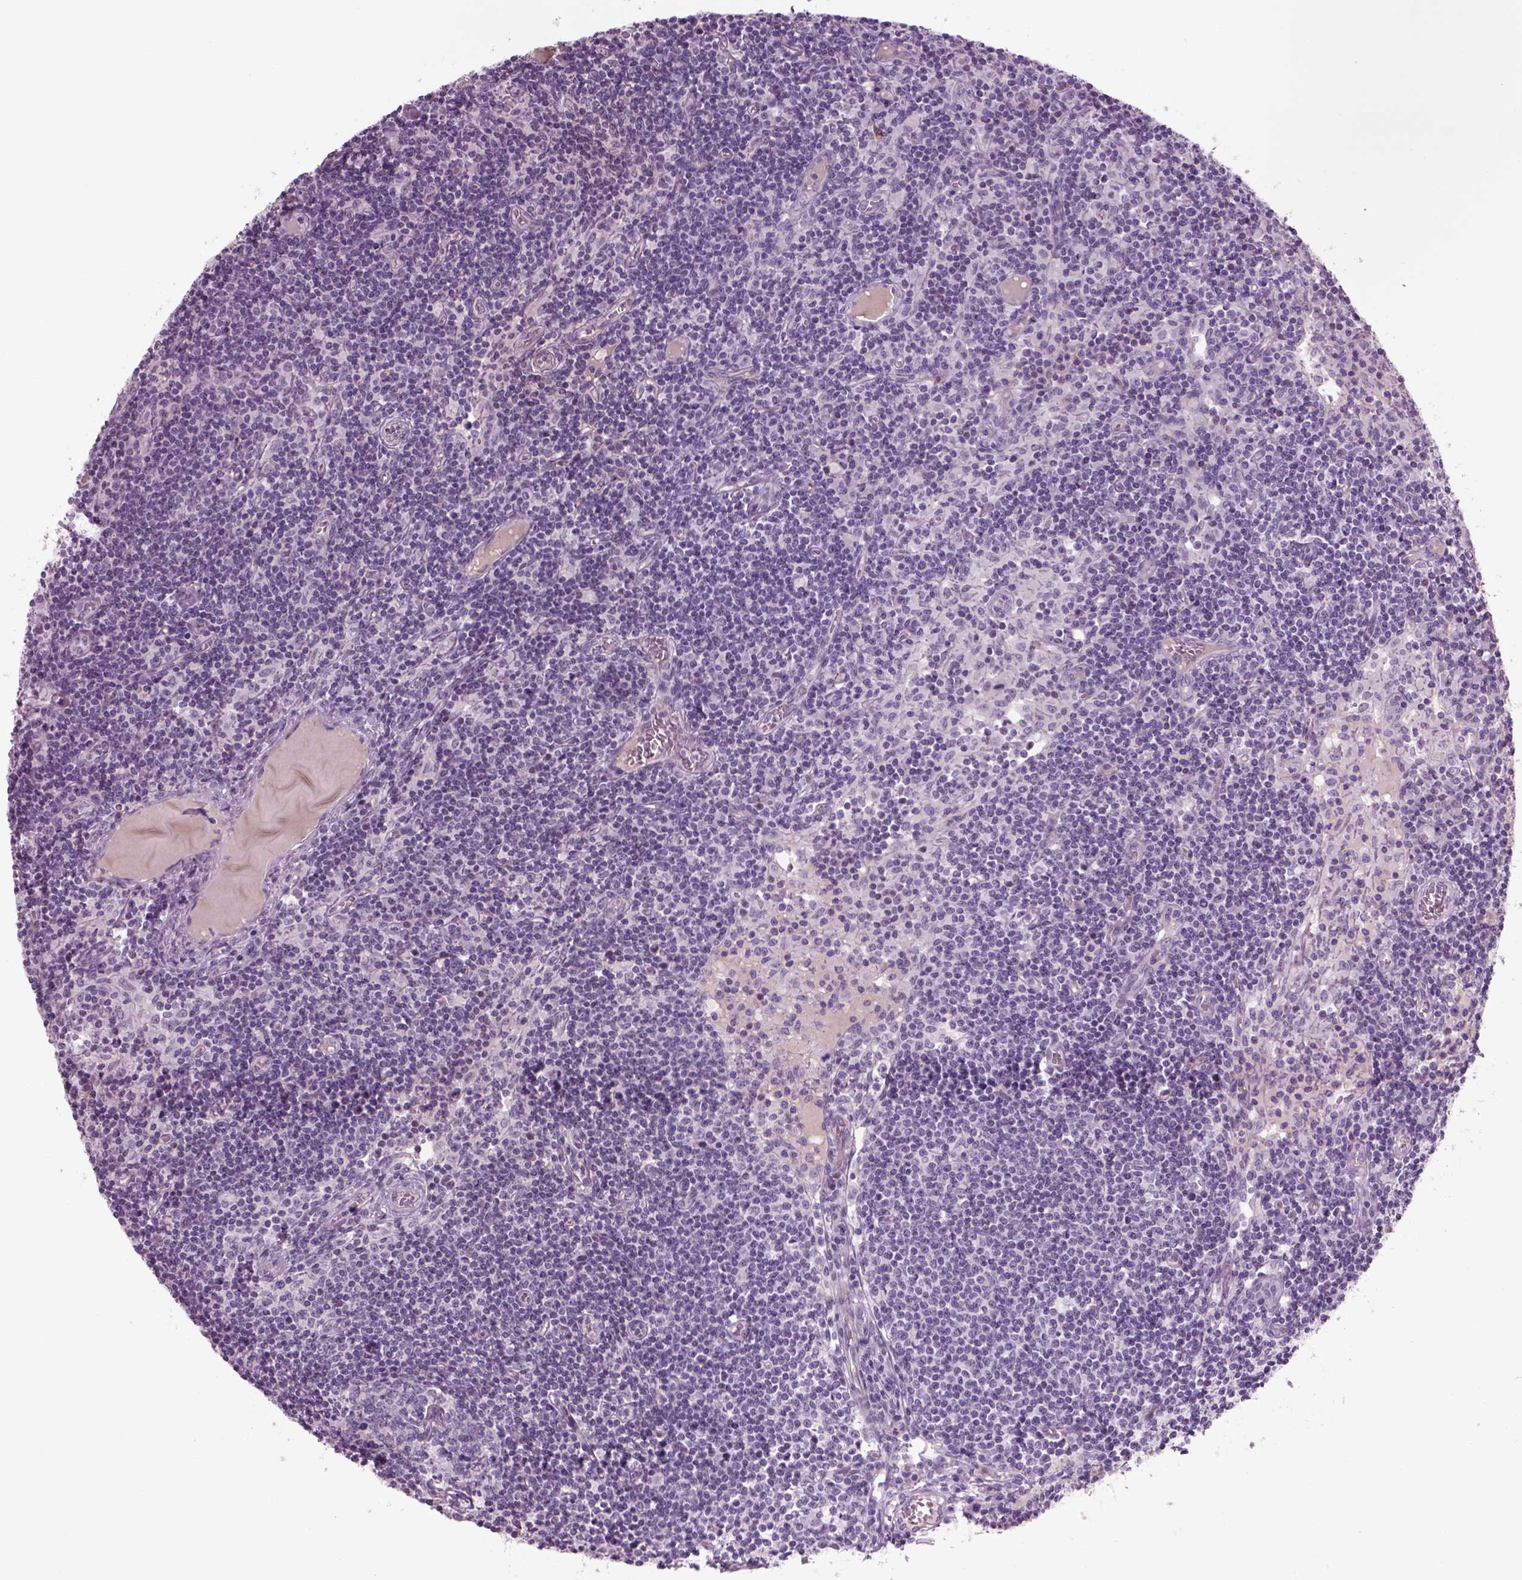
{"staining": {"intensity": "negative", "quantity": "none", "location": "none"}, "tissue": "lymph node", "cell_type": "Germinal center cells", "image_type": "normal", "snomed": [{"axis": "morphology", "description": "Normal tissue, NOS"}, {"axis": "topography", "description": "Lymph node"}], "caption": "Photomicrograph shows no significant protein expression in germinal center cells of normal lymph node. (Brightfield microscopy of DAB (3,3'-diaminobenzidine) IHC at high magnification).", "gene": "GAS2L2", "patient": {"sex": "female", "age": 72}}